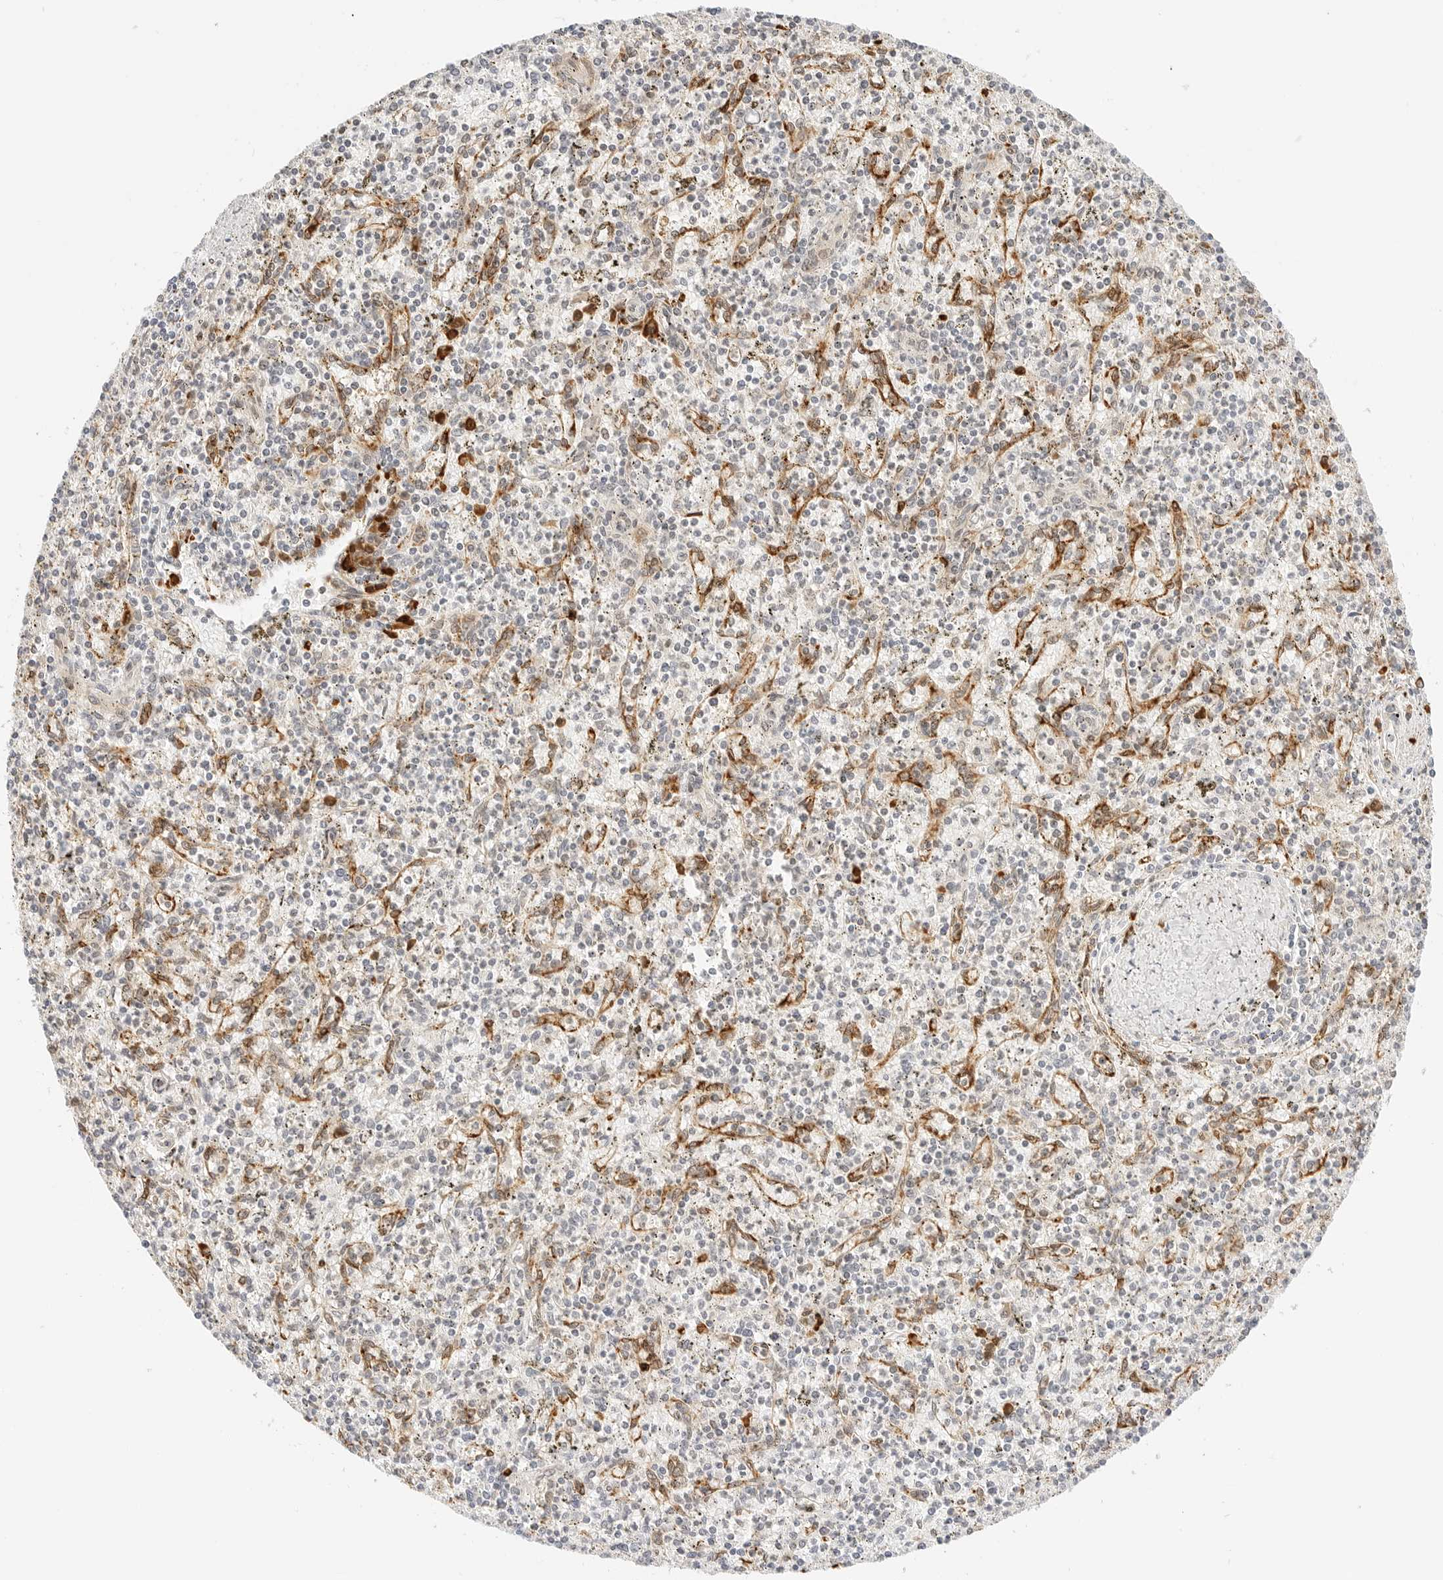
{"staining": {"intensity": "negative", "quantity": "none", "location": "none"}, "tissue": "spleen", "cell_type": "Cells in red pulp", "image_type": "normal", "snomed": [{"axis": "morphology", "description": "Normal tissue, NOS"}, {"axis": "topography", "description": "Spleen"}], "caption": "Histopathology image shows no protein positivity in cells in red pulp of normal spleen. Nuclei are stained in blue.", "gene": "TEKT2", "patient": {"sex": "male", "age": 72}}